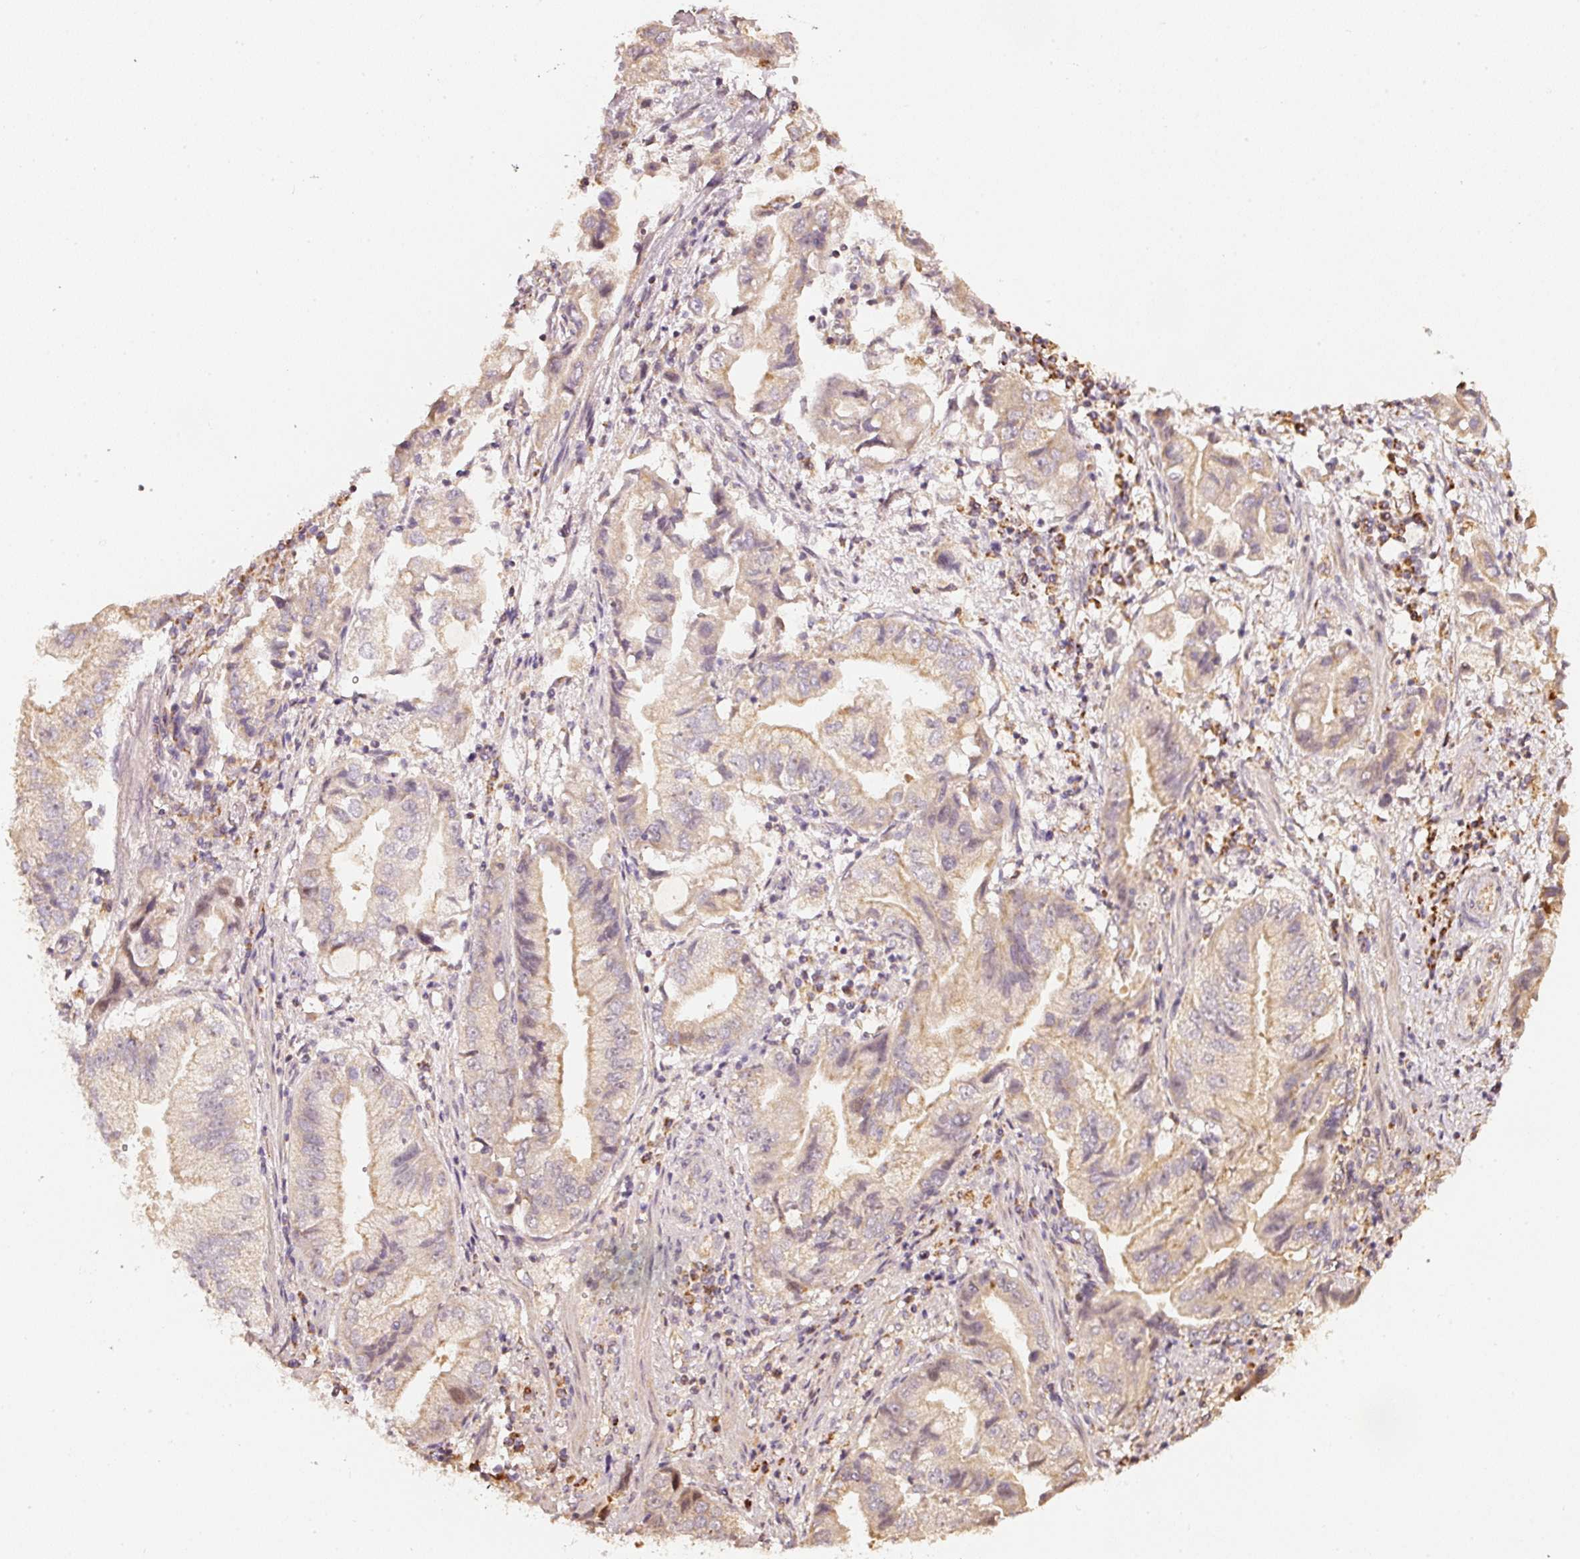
{"staining": {"intensity": "weak", "quantity": "<25%", "location": "cytoplasmic/membranous"}, "tissue": "stomach cancer", "cell_type": "Tumor cells", "image_type": "cancer", "snomed": [{"axis": "morphology", "description": "Adenocarcinoma, NOS"}, {"axis": "topography", "description": "Stomach"}], "caption": "Immunohistochemistry micrograph of neoplastic tissue: adenocarcinoma (stomach) stained with DAB (3,3'-diaminobenzidine) reveals no significant protein expression in tumor cells.", "gene": "RAB35", "patient": {"sex": "male", "age": 62}}